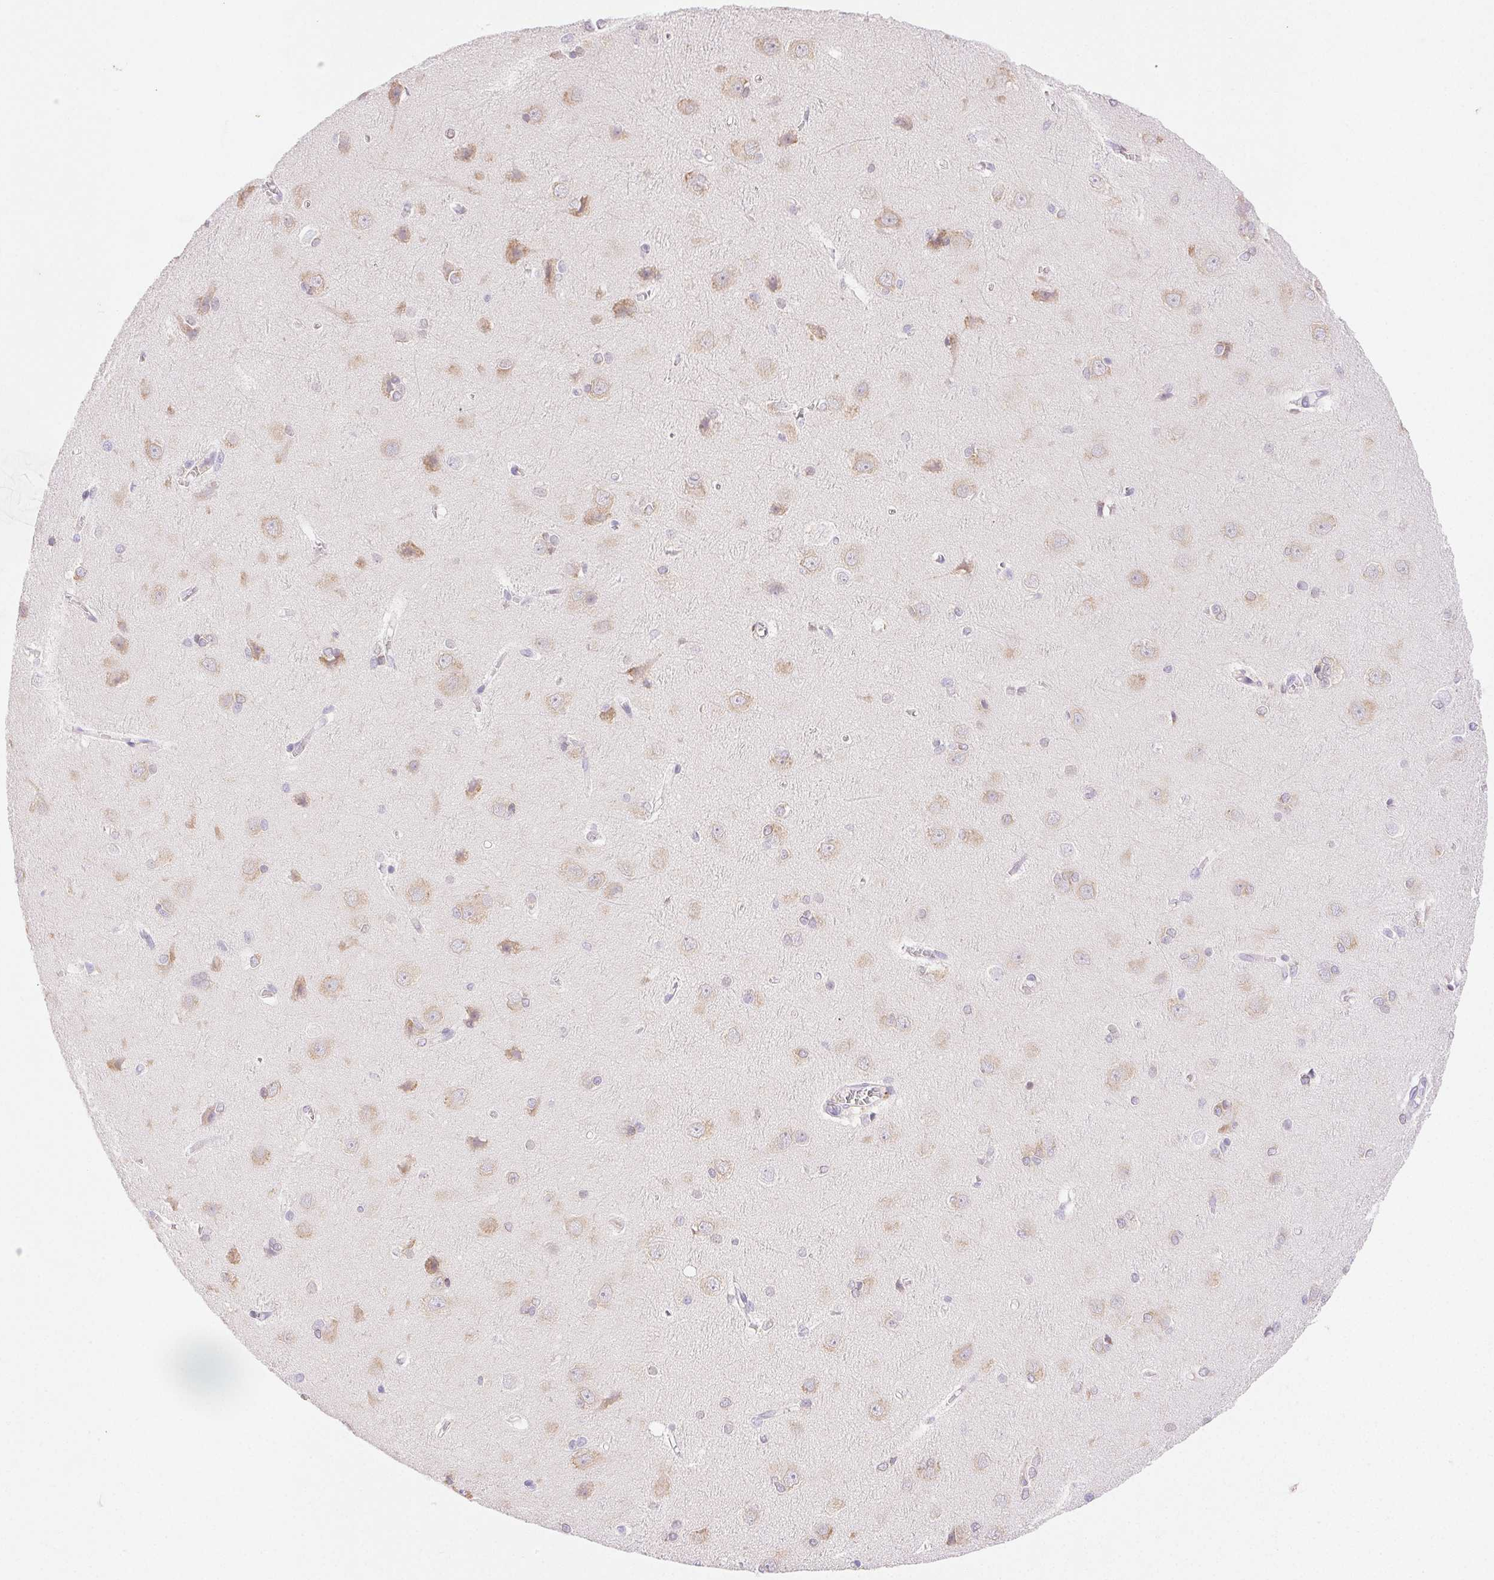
{"staining": {"intensity": "negative", "quantity": "none", "location": "none"}, "tissue": "cerebral cortex", "cell_type": "Endothelial cells", "image_type": "normal", "snomed": [{"axis": "morphology", "description": "Normal tissue, NOS"}, {"axis": "topography", "description": "Cerebral cortex"}], "caption": "The histopathology image shows no significant positivity in endothelial cells of cerebral cortex.", "gene": "EMX2", "patient": {"sex": "male", "age": 37}}